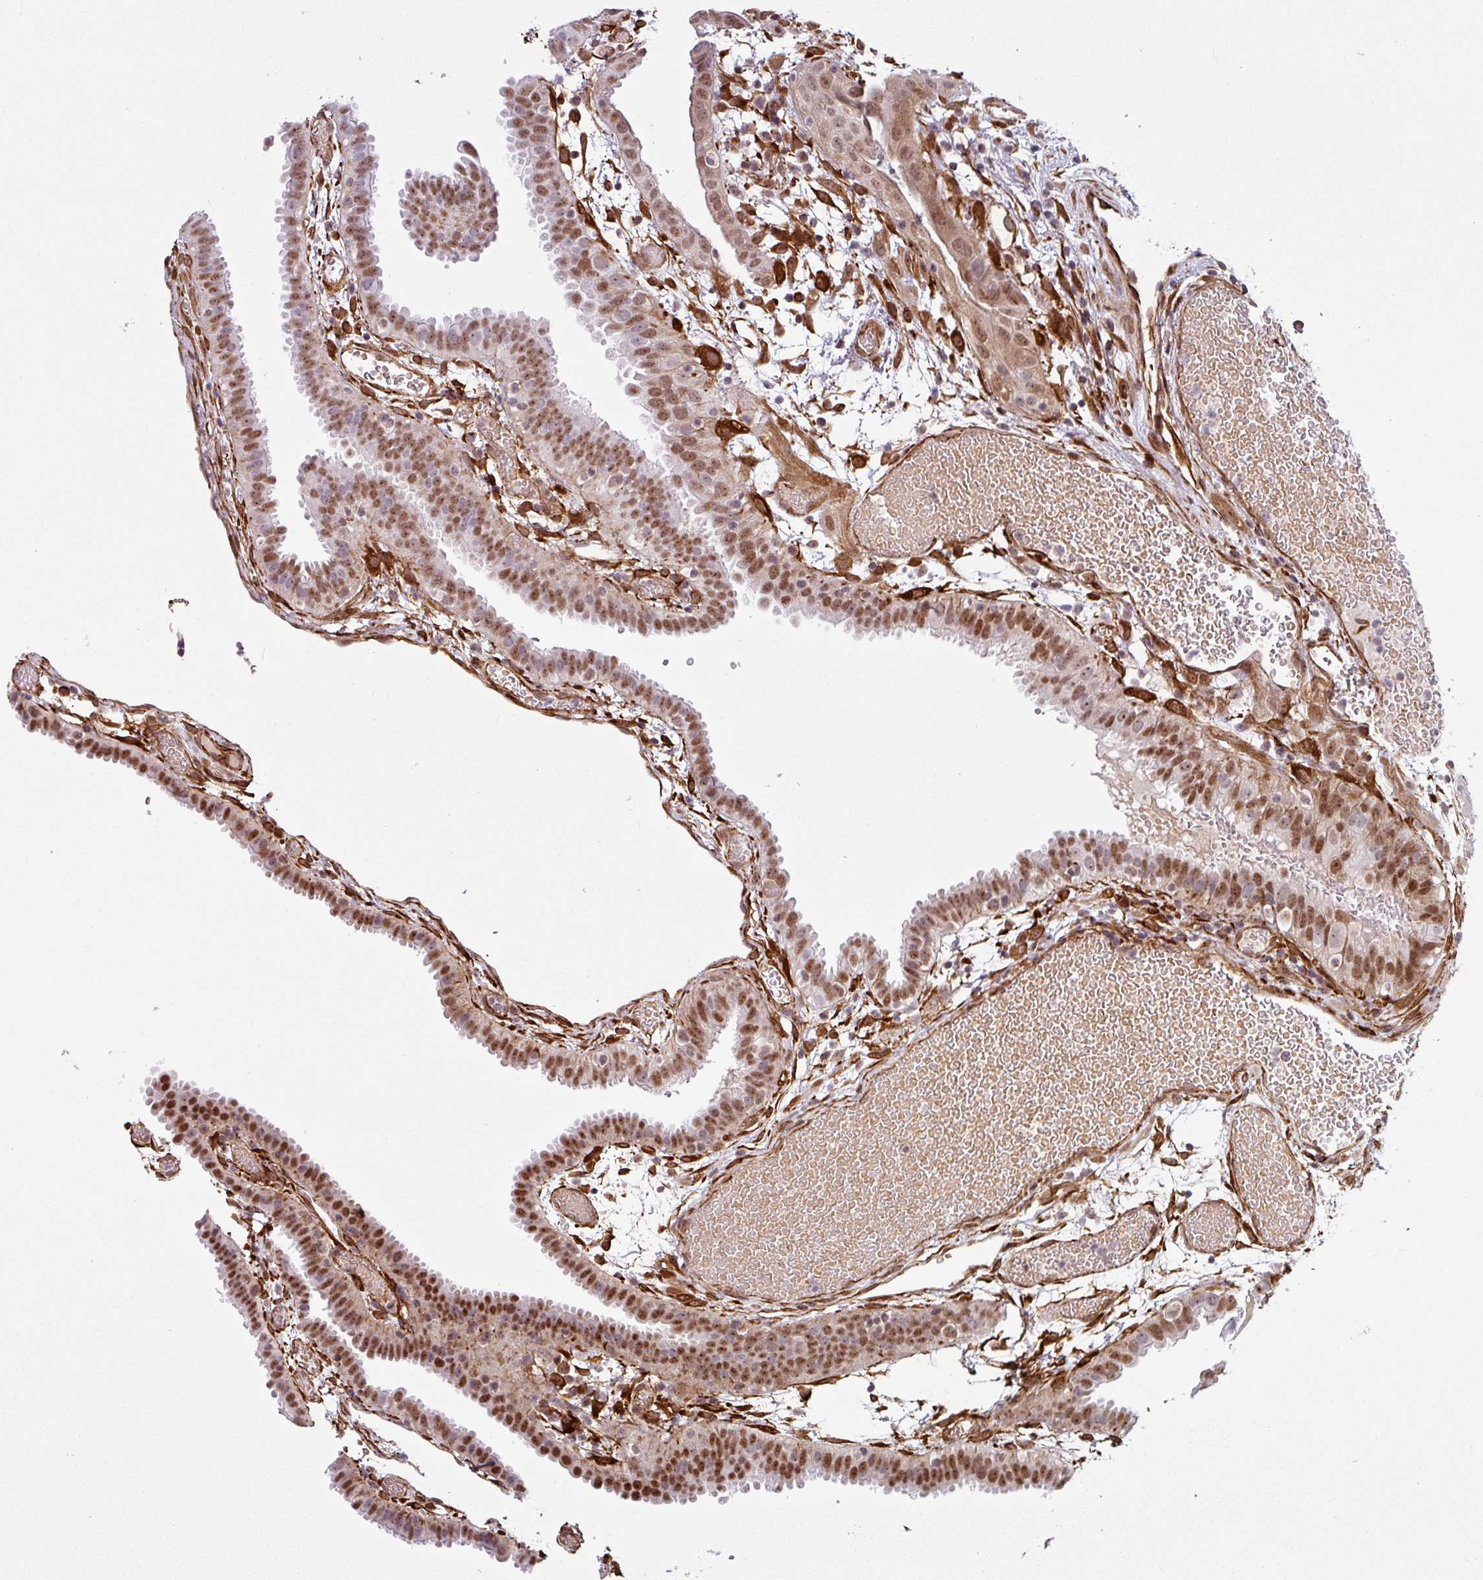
{"staining": {"intensity": "strong", "quantity": ">75%", "location": "nuclear"}, "tissue": "fallopian tube", "cell_type": "Glandular cells", "image_type": "normal", "snomed": [{"axis": "morphology", "description": "Normal tissue, NOS"}, {"axis": "topography", "description": "Fallopian tube"}], "caption": "Immunohistochemistry image of normal fallopian tube stained for a protein (brown), which displays high levels of strong nuclear positivity in about >75% of glandular cells.", "gene": "CHD3", "patient": {"sex": "female", "age": 37}}